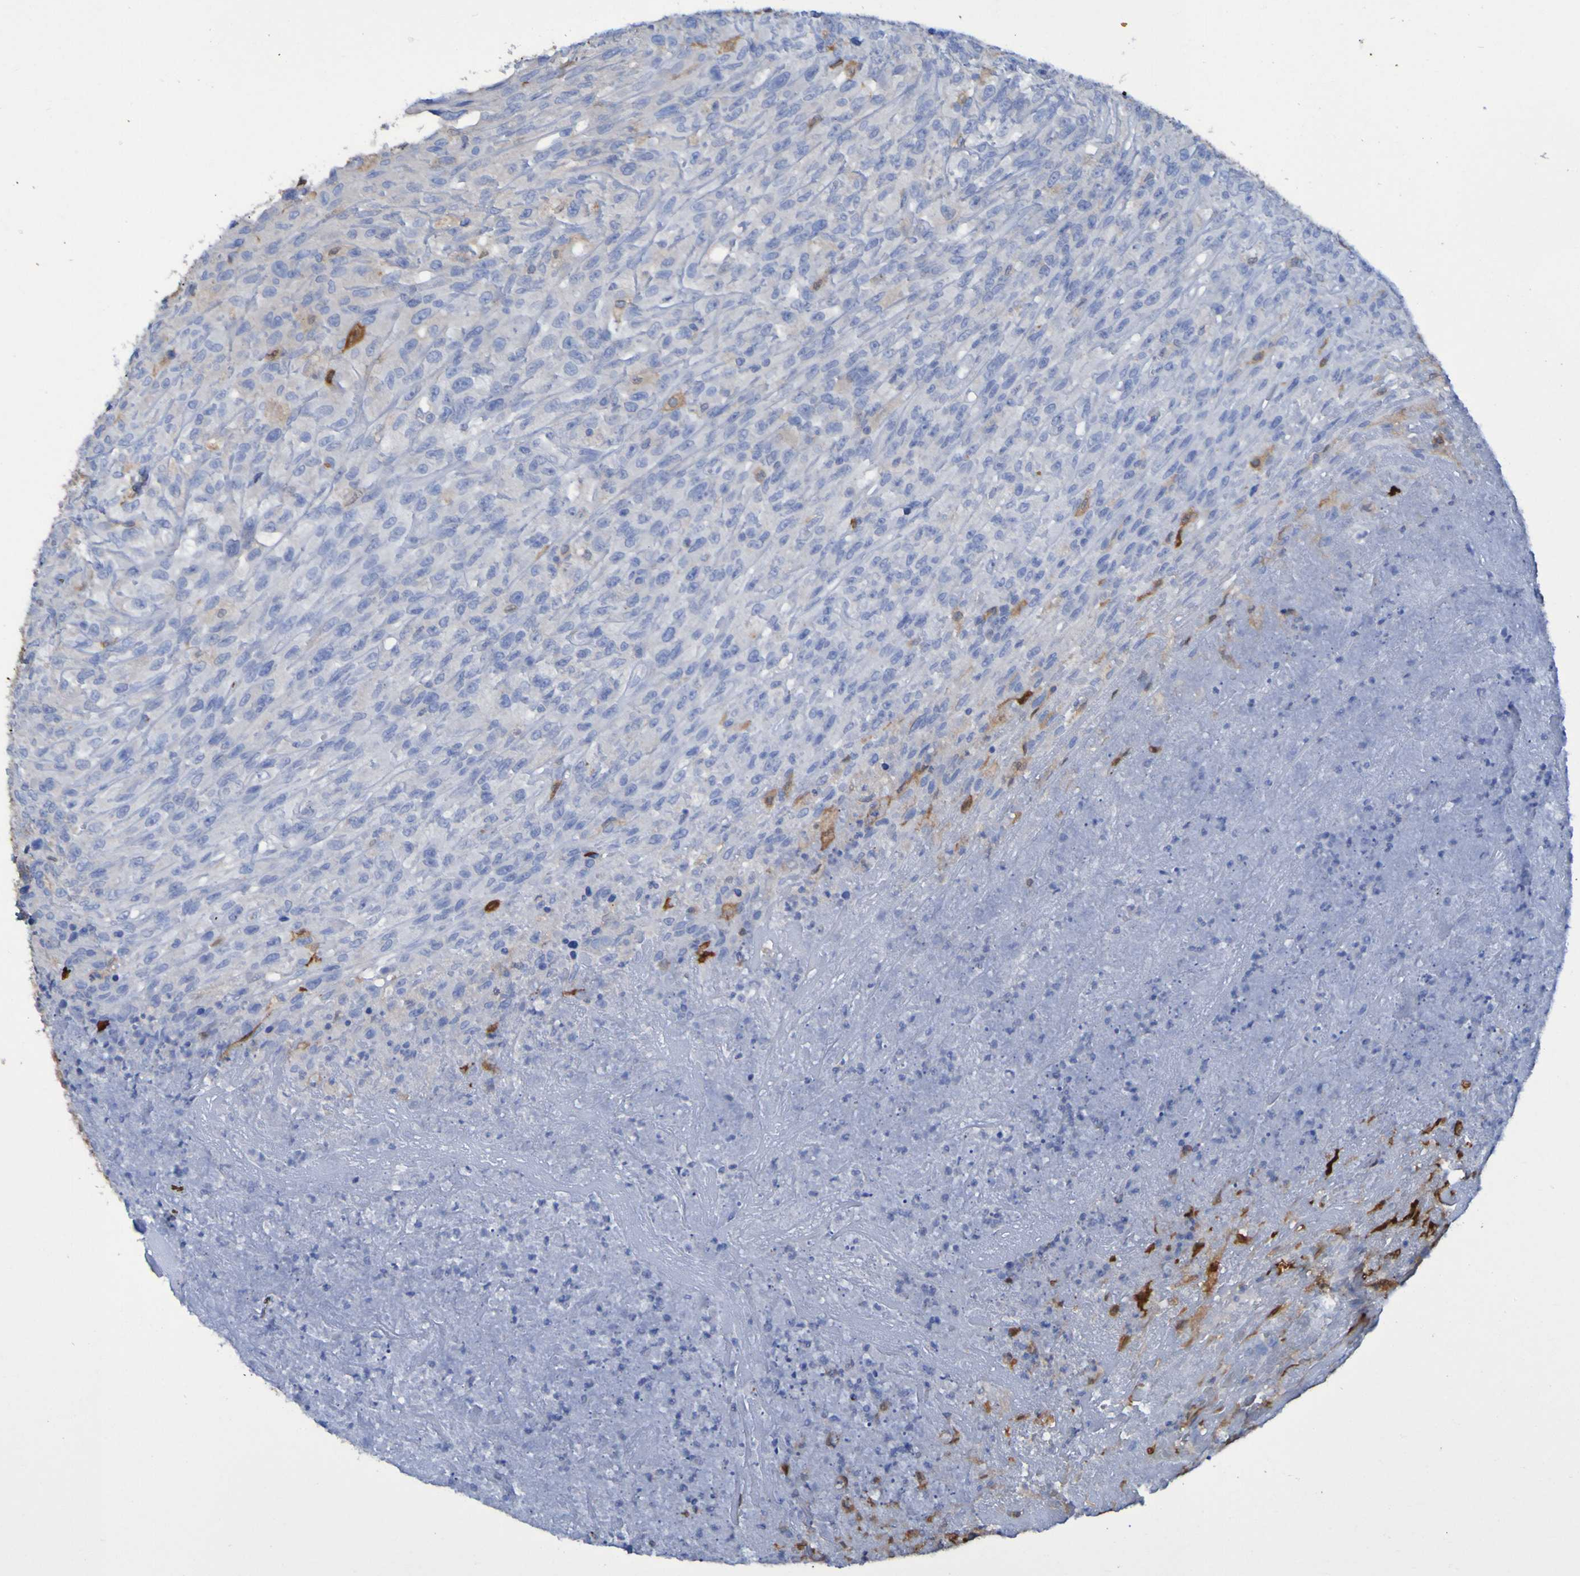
{"staining": {"intensity": "moderate", "quantity": "<25%", "location": "cytoplasmic/membranous"}, "tissue": "urothelial cancer", "cell_type": "Tumor cells", "image_type": "cancer", "snomed": [{"axis": "morphology", "description": "Urothelial carcinoma, High grade"}, {"axis": "topography", "description": "Urinary bladder"}], "caption": "Protein expression analysis of human high-grade urothelial carcinoma reveals moderate cytoplasmic/membranous expression in approximately <25% of tumor cells.", "gene": "MPPE1", "patient": {"sex": "male", "age": 66}}